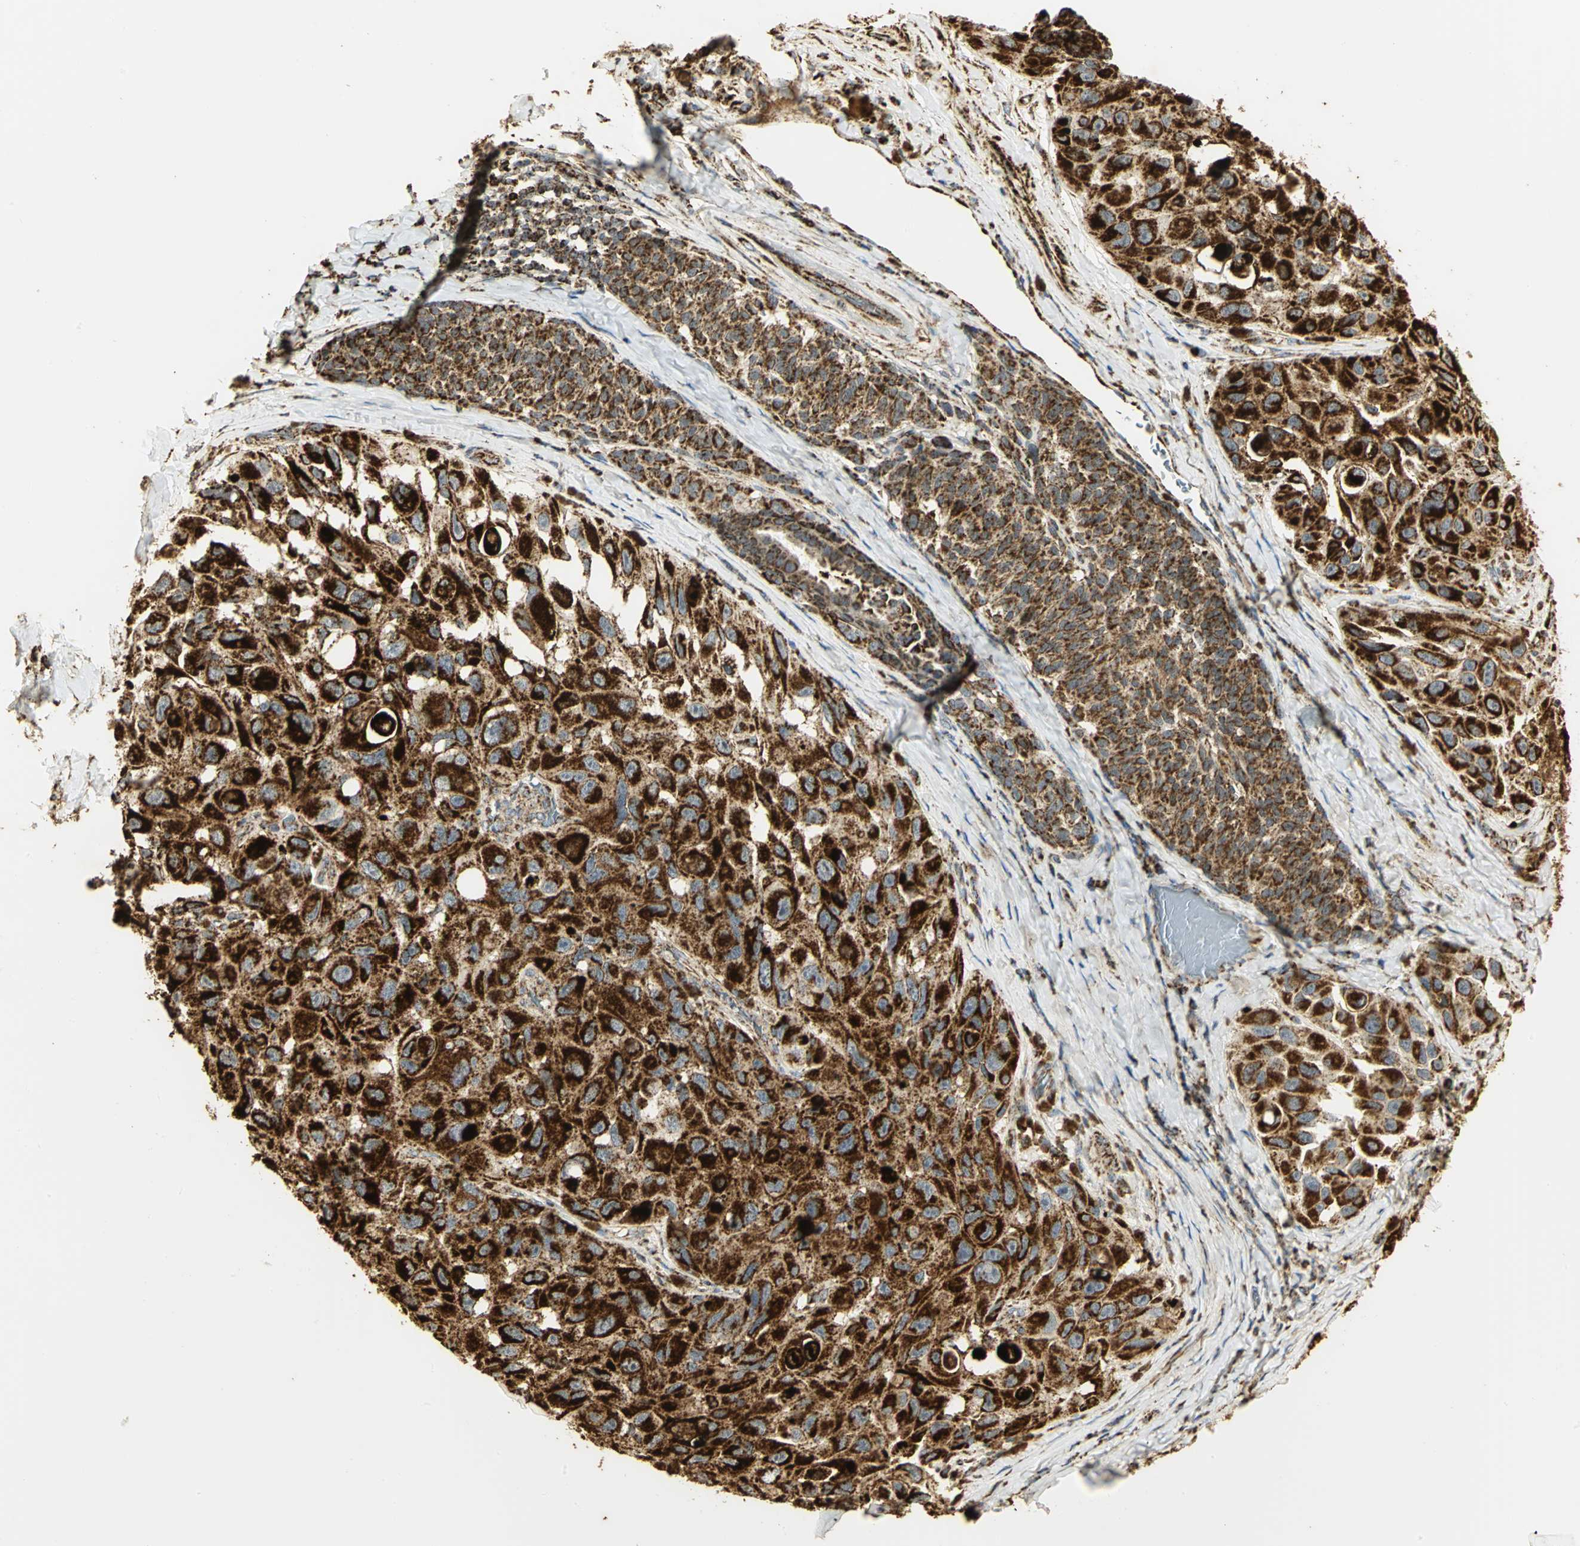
{"staining": {"intensity": "strong", "quantity": ">75%", "location": "cytoplasmic/membranous"}, "tissue": "melanoma", "cell_type": "Tumor cells", "image_type": "cancer", "snomed": [{"axis": "morphology", "description": "Malignant melanoma, NOS"}, {"axis": "topography", "description": "Skin"}], "caption": "Immunohistochemical staining of malignant melanoma shows high levels of strong cytoplasmic/membranous protein expression in approximately >75% of tumor cells.", "gene": "VDAC1", "patient": {"sex": "female", "age": 73}}